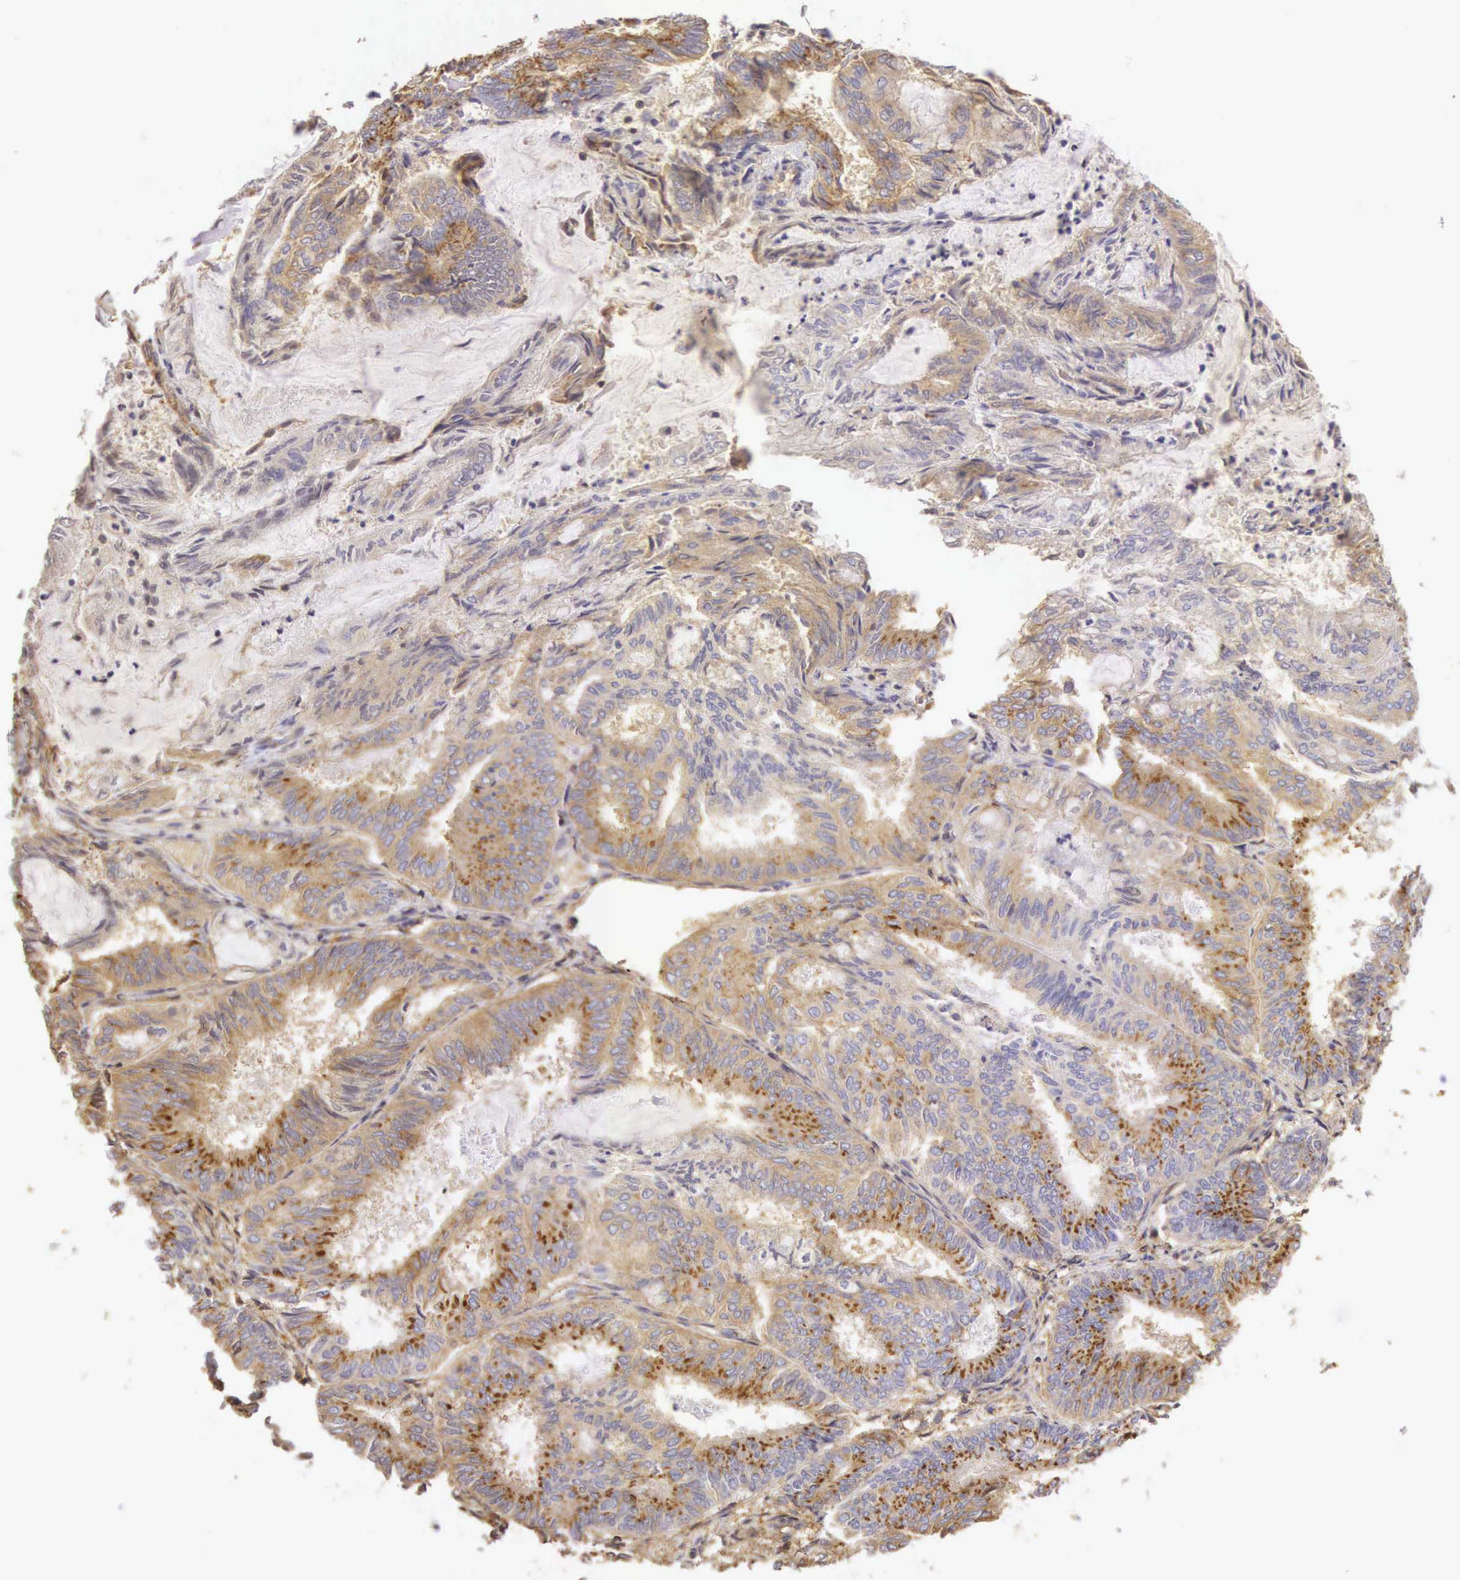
{"staining": {"intensity": "moderate", "quantity": "25%-75%", "location": "cytoplasmic/membranous"}, "tissue": "endometrial cancer", "cell_type": "Tumor cells", "image_type": "cancer", "snomed": [{"axis": "morphology", "description": "Adenocarcinoma, NOS"}, {"axis": "topography", "description": "Endometrium"}], "caption": "IHC micrograph of neoplastic tissue: adenocarcinoma (endometrial) stained using IHC shows medium levels of moderate protein expression localized specifically in the cytoplasmic/membranous of tumor cells, appearing as a cytoplasmic/membranous brown color.", "gene": "CD99", "patient": {"sex": "female", "age": 59}}